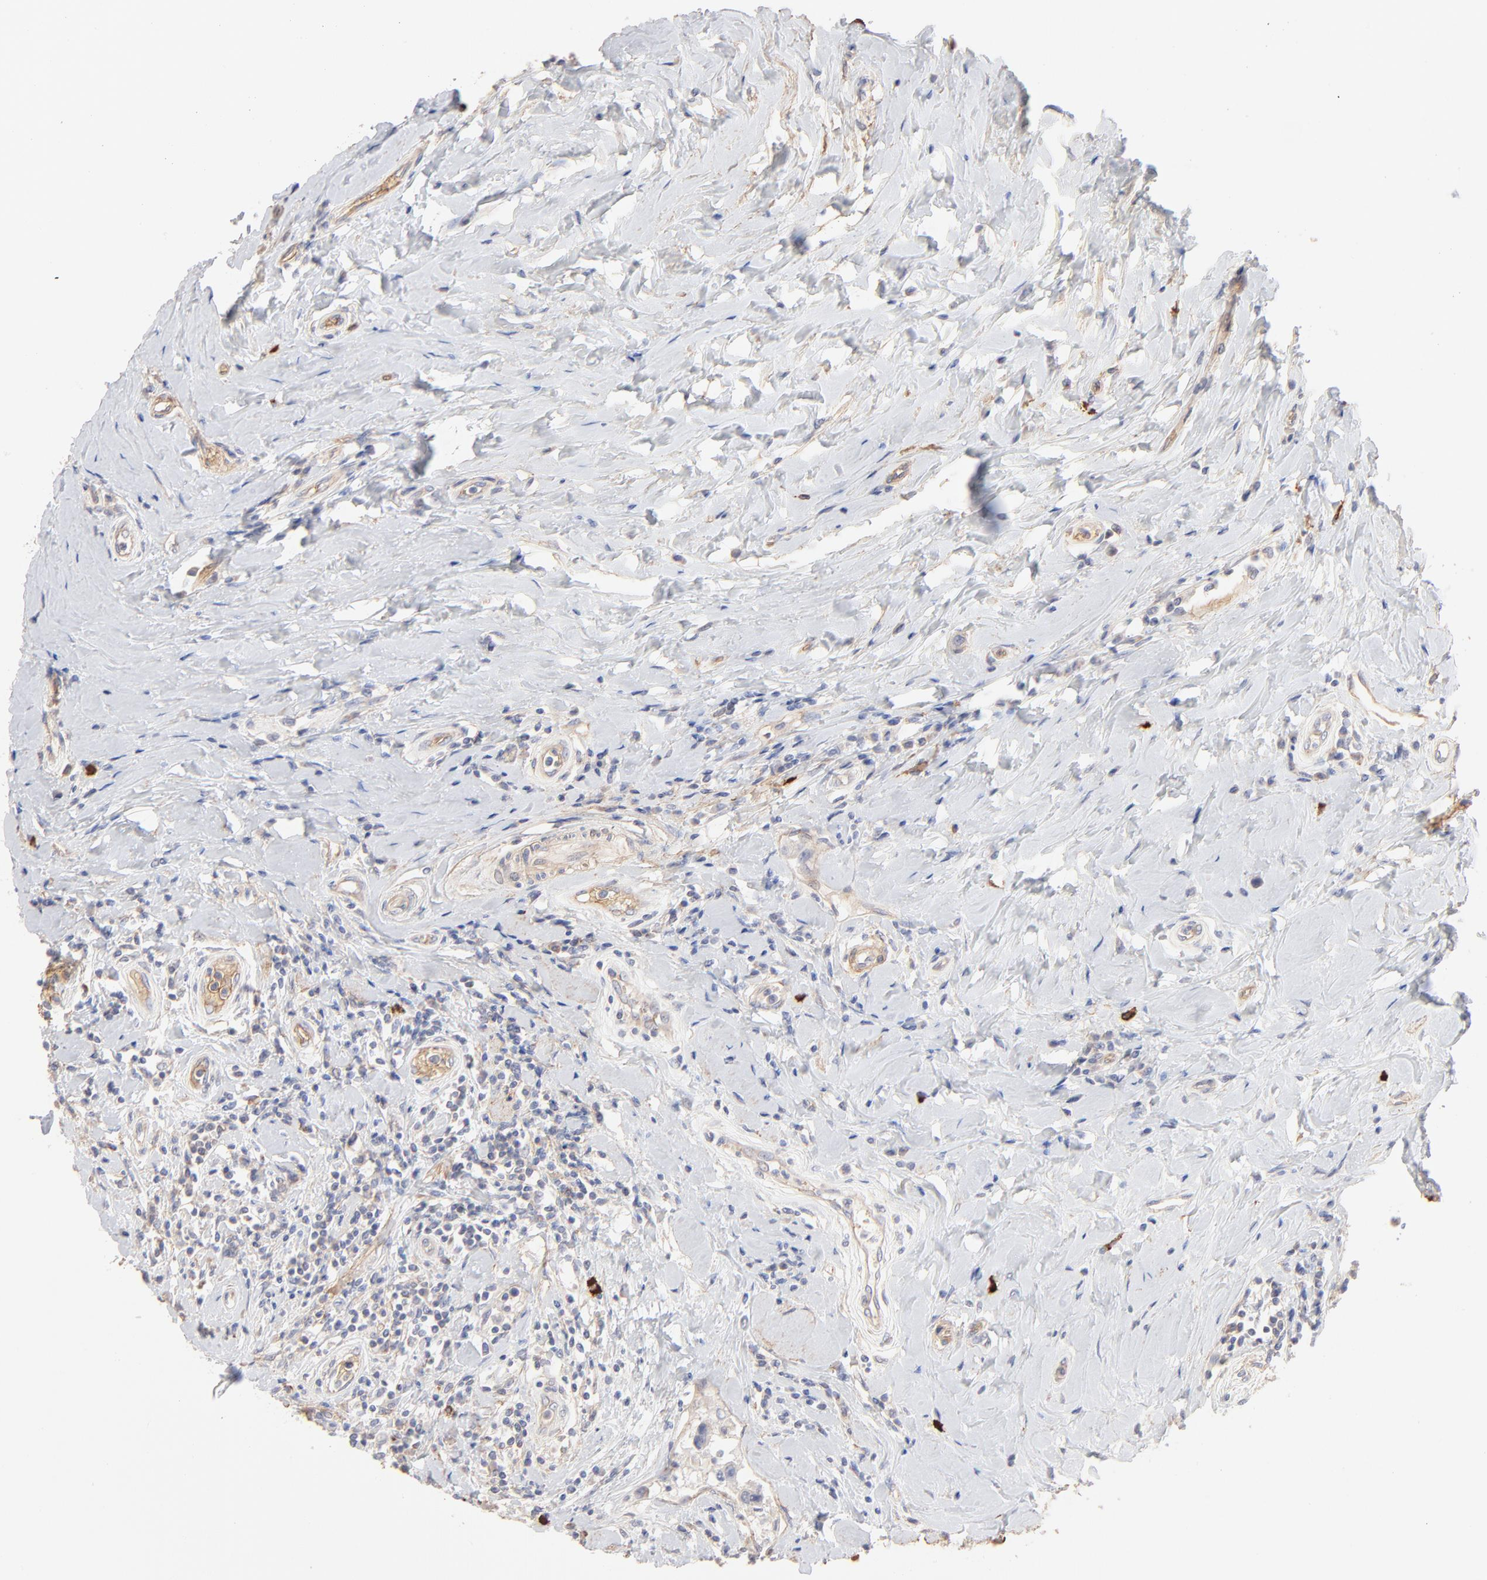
{"staining": {"intensity": "weak", "quantity": ">75%", "location": "cytoplasmic/membranous"}, "tissue": "breast cancer", "cell_type": "Tumor cells", "image_type": "cancer", "snomed": [{"axis": "morphology", "description": "Duct carcinoma"}, {"axis": "topography", "description": "Breast"}], "caption": "Protein analysis of breast cancer tissue exhibits weak cytoplasmic/membranous staining in about >75% of tumor cells.", "gene": "SPTB", "patient": {"sex": "female", "age": 27}}